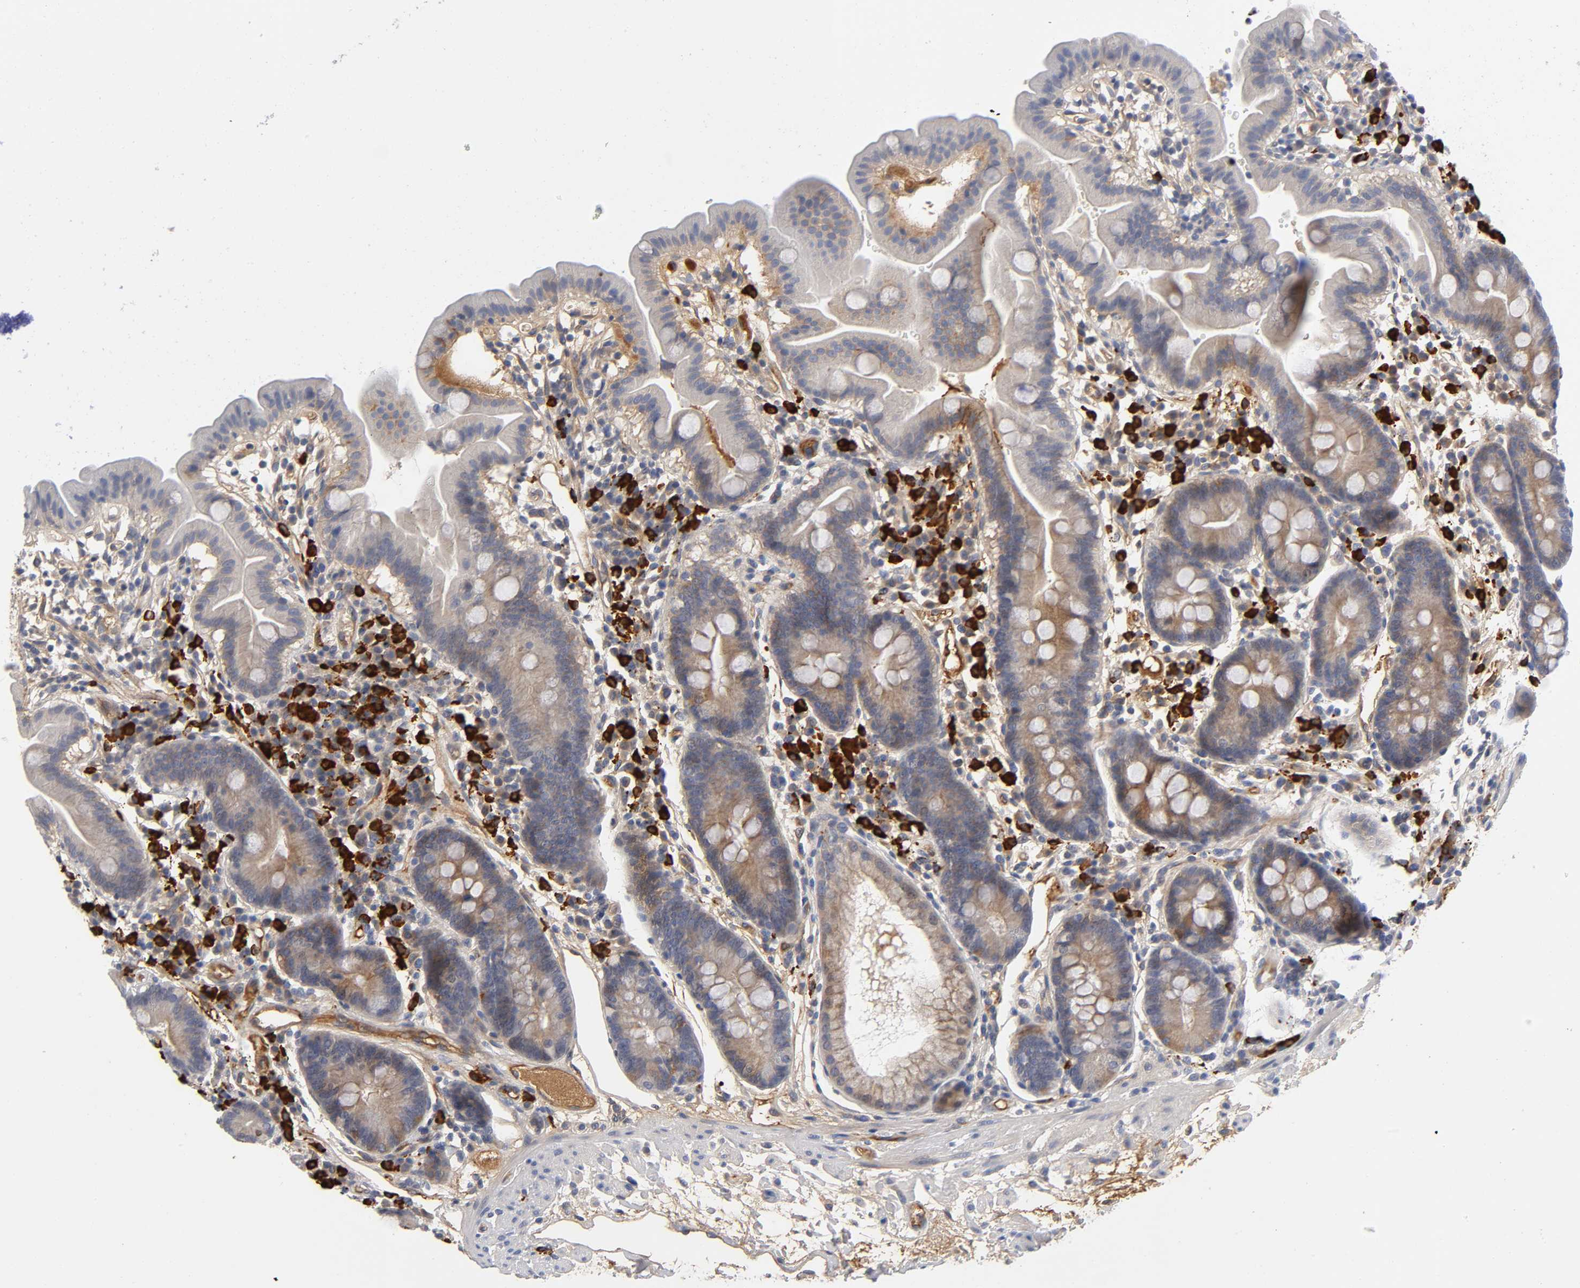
{"staining": {"intensity": "weak", "quantity": "25%-75%", "location": "cytoplasmic/membranous"}, "tissue": "duodenum", "cell_type": "Glandular cells", "image_type": "normal", "snomed": [{"axis": "morphology", "description": "Normal tissue, NOS"}, {"axis": "topography", "description": "Duodenum"}], "caption": "Protein staining of normal duodenum shows weak cytoplasmic/membranous staining in approximately 25%-75% of glandular cells. The staining was performed using DAB, with brown indicating positive protein expression. Nuclei are stained blue with hematoxylin.", "gene": "NOVA1", "patient": {"sex": "male", "age": 50}}